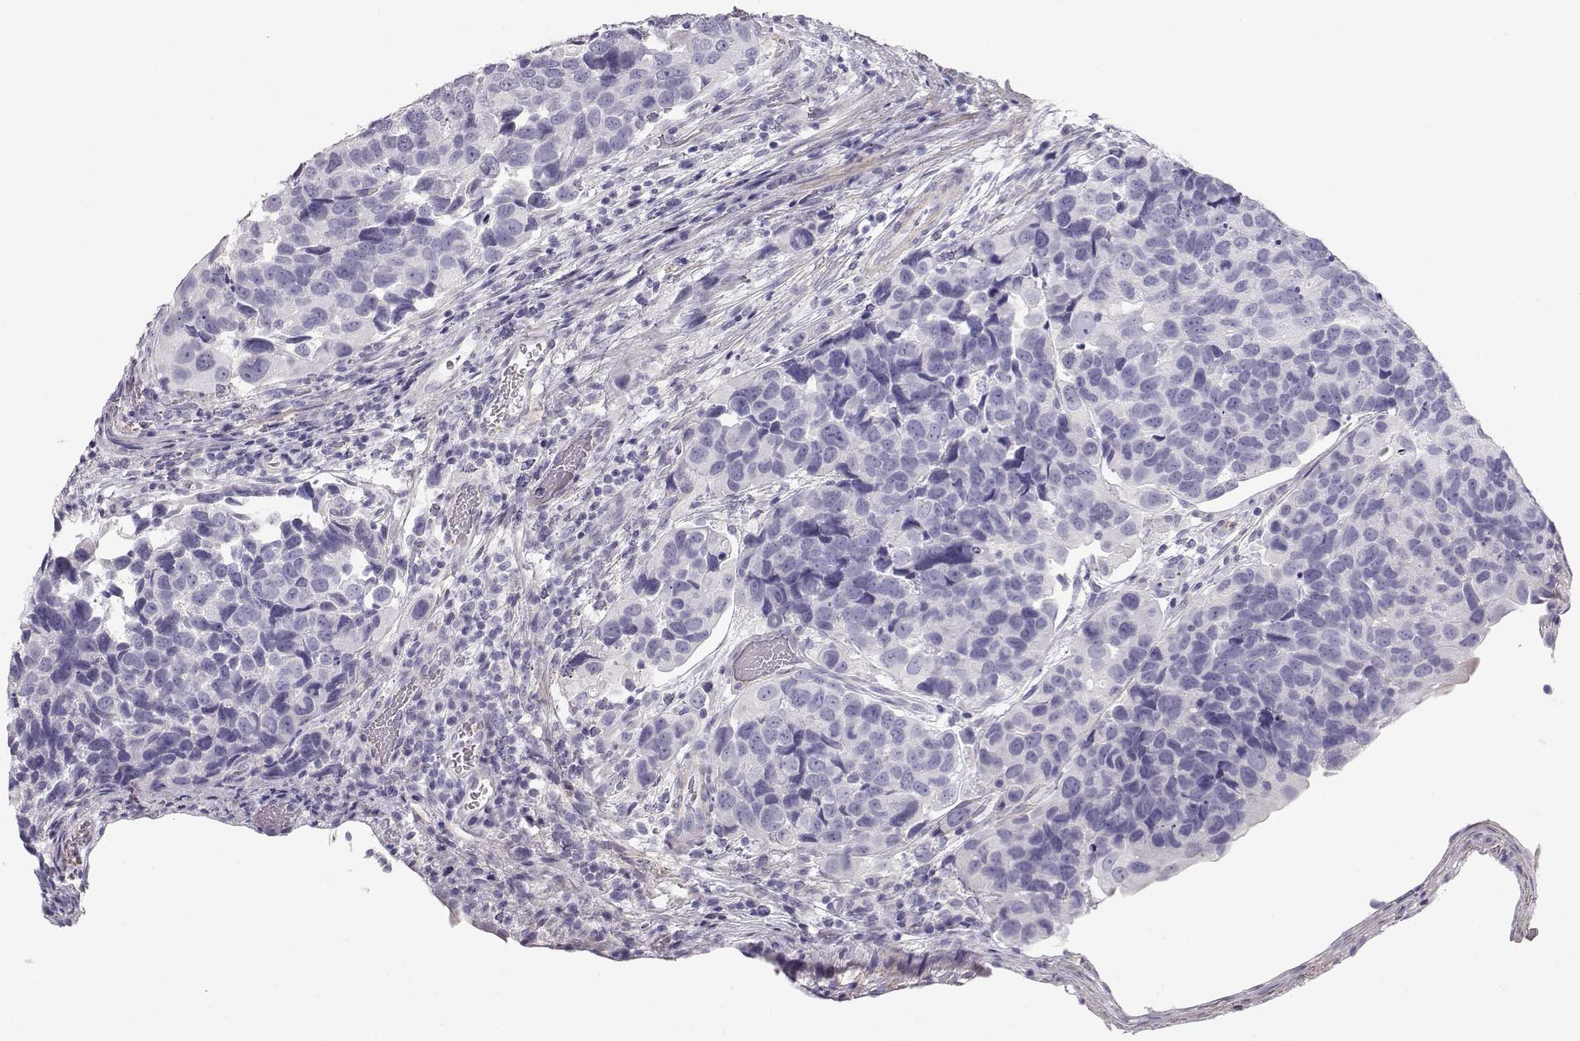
{"staining": {"intensity": "negative", "quantity": "none", "location": "none"}, "tissue": "urothelial cancer", "cell_type": "Tumor cells", "image_type": "cancer", "snomed": [{"axis": "morphology", "description": "Urothelial carcinoma, High grade"}, {"axis": "topography", "description": "Urinary bladder"}], "caption": "The micrograph reveals no significant positivity in tumor cells of high-grade urothelial carcinoma.", "gene": "SLITRK3", "patient": {"sex": "male", "age": 60}}